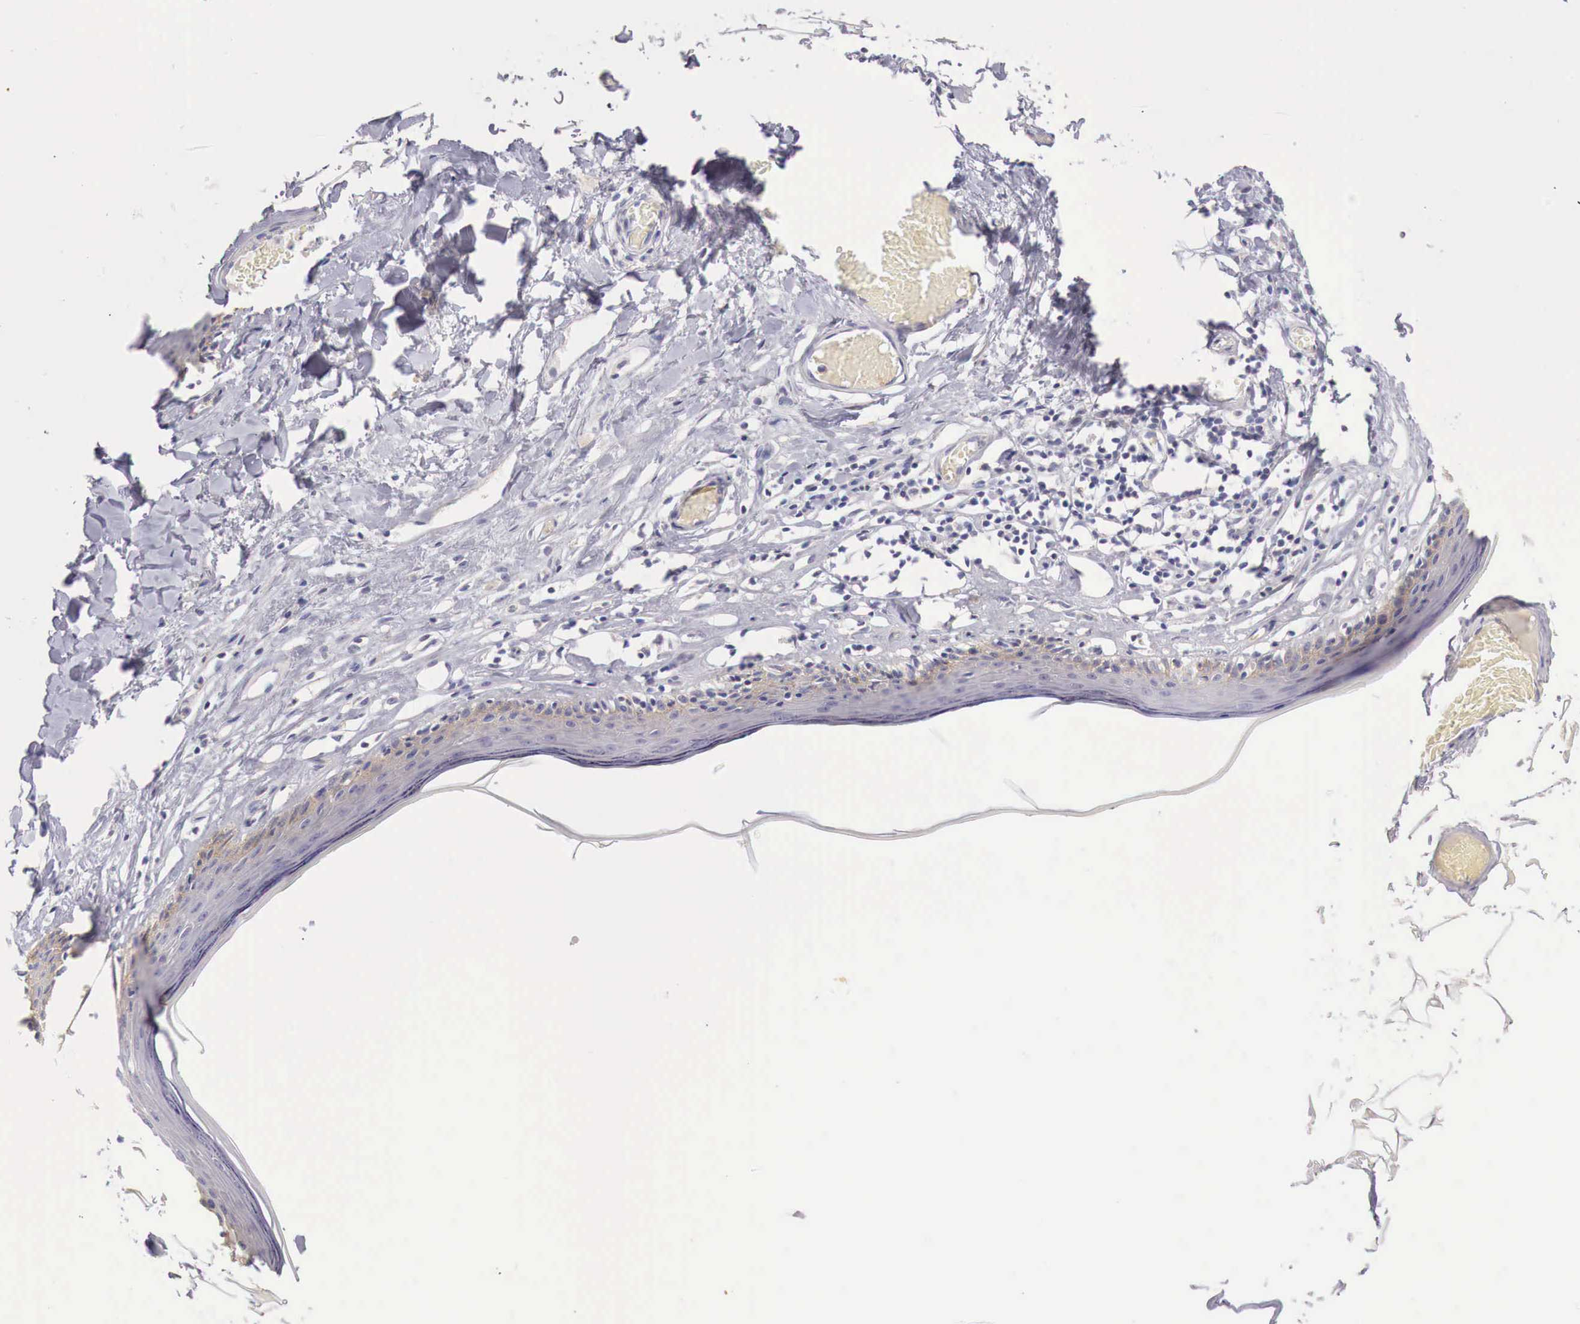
{"staining": {"intensity": "moderate", "quantity": "25%-75%", "location": "cytoplasmic/membranous"}, "tissue": "skin", "cell_type": "Epidermal cells", "image_type": "normal", "snomed": [{"axis": "morphology", "description": "Normal tissue, NOS"}, {"axis": "topography", "description": "Vascular tissue"}, {"axis": "topography", "description": "Vulva"}, {"axis": "topography", "description": "Peripheral nerve tissue"}], "caption": "Immunohistochemistry (IHC) (DAB (3,3'-diaminobenzidine)) staining of unremarkable human skin displays moderate cytoplasmic/membranous protein expression in approximately 25%-75% of epidermal cells. The protein is shown in brown color, while the nuclei are stained blue.", "gene": "ITIH6", "patient": {"sex": "female", "age": 86}}